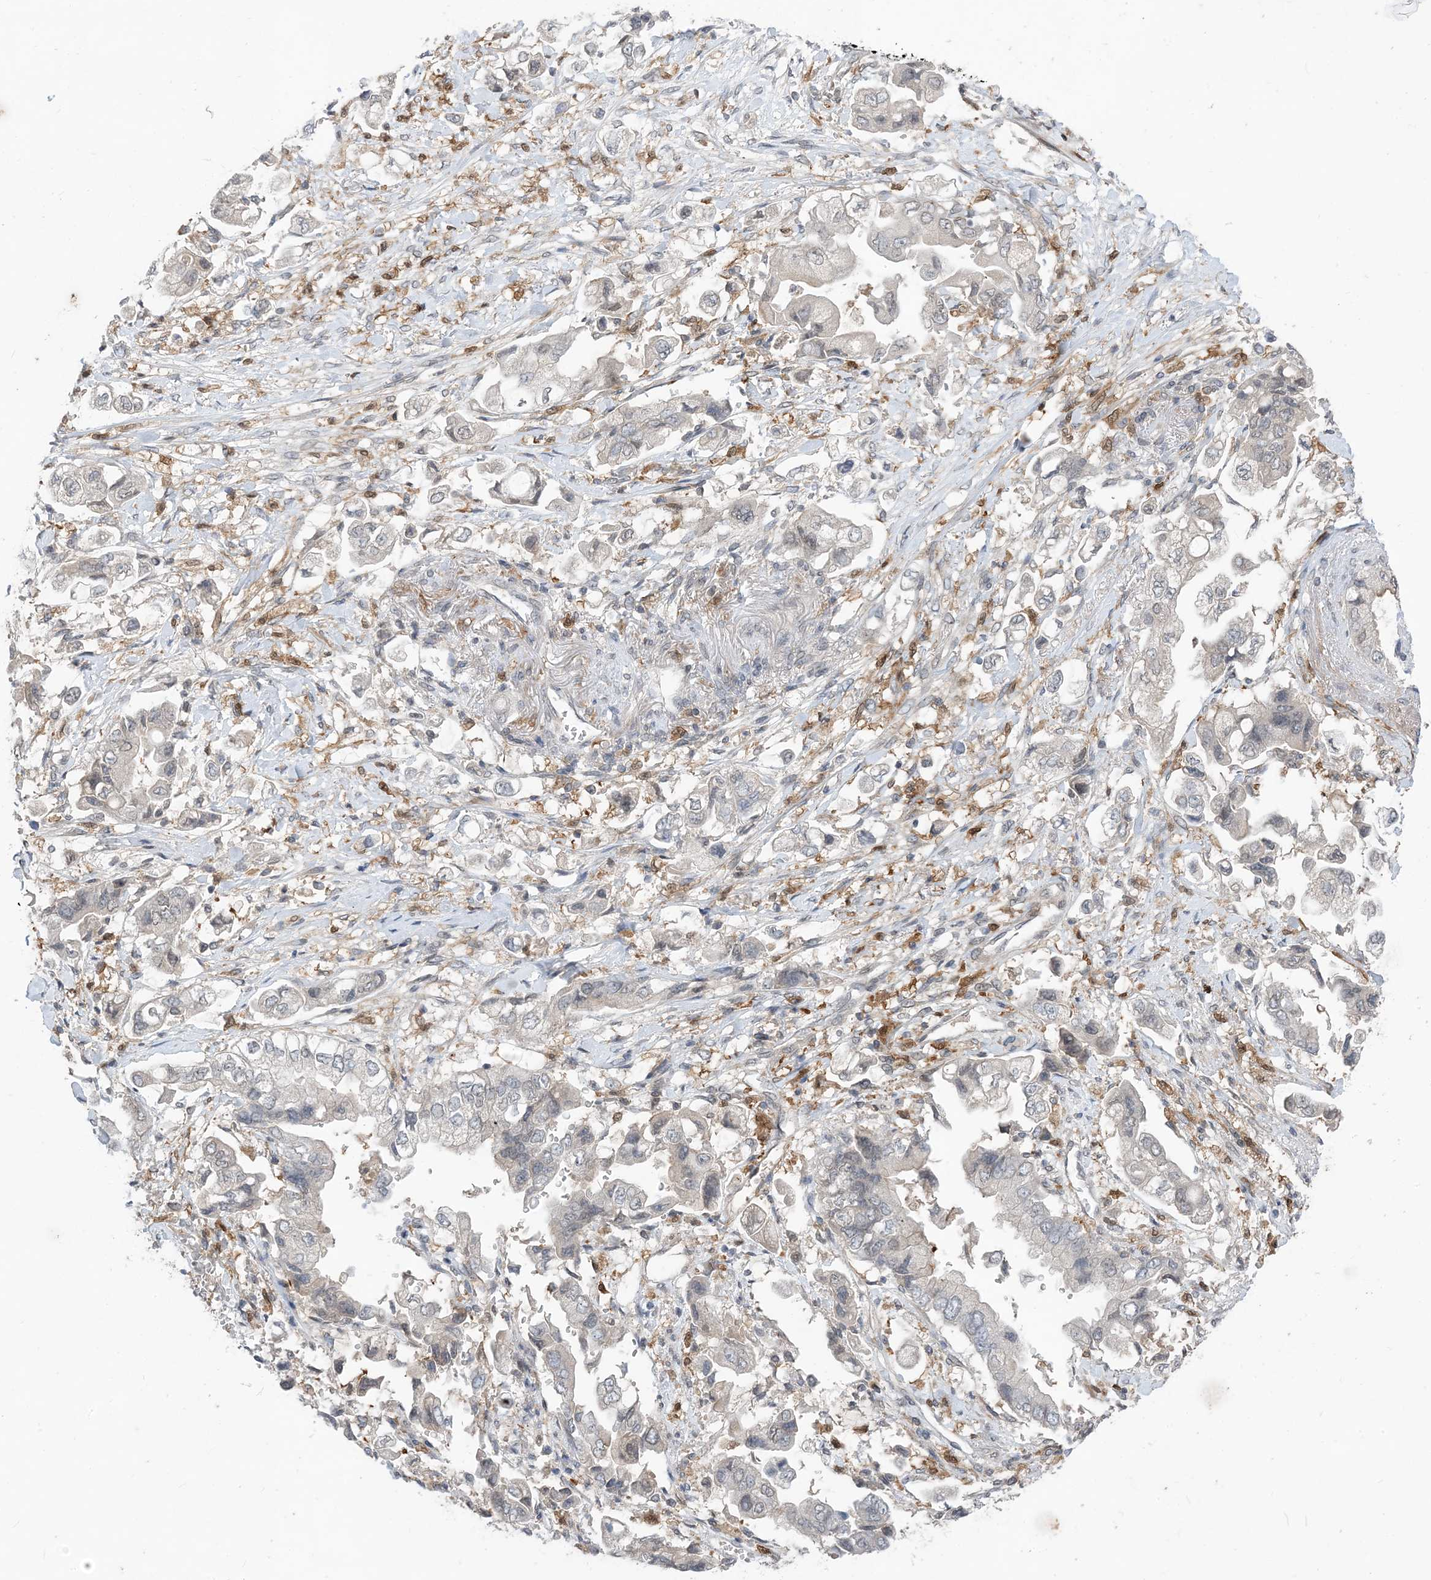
{"staining": {"intensity": "negative", "quantity": "none", "location": "none"}, "tissue": "stomach cancer", "cell_type": "Tumor cells", "image_type": "cancer", "snomed": [{"axis": "morphology", "description": "Adenocarcinoma, NOS"}, {"axis": "topography", "description": "Stomach"}], "caption": "The image exhibits no significant positivity in tumor cells of stomach adenocarcinoma. (Immunohistochemistry (ihc), brightfield microscopy, high magnification).", "gene": "NAGK", "patient": {"sex": "male", "age": 62}}